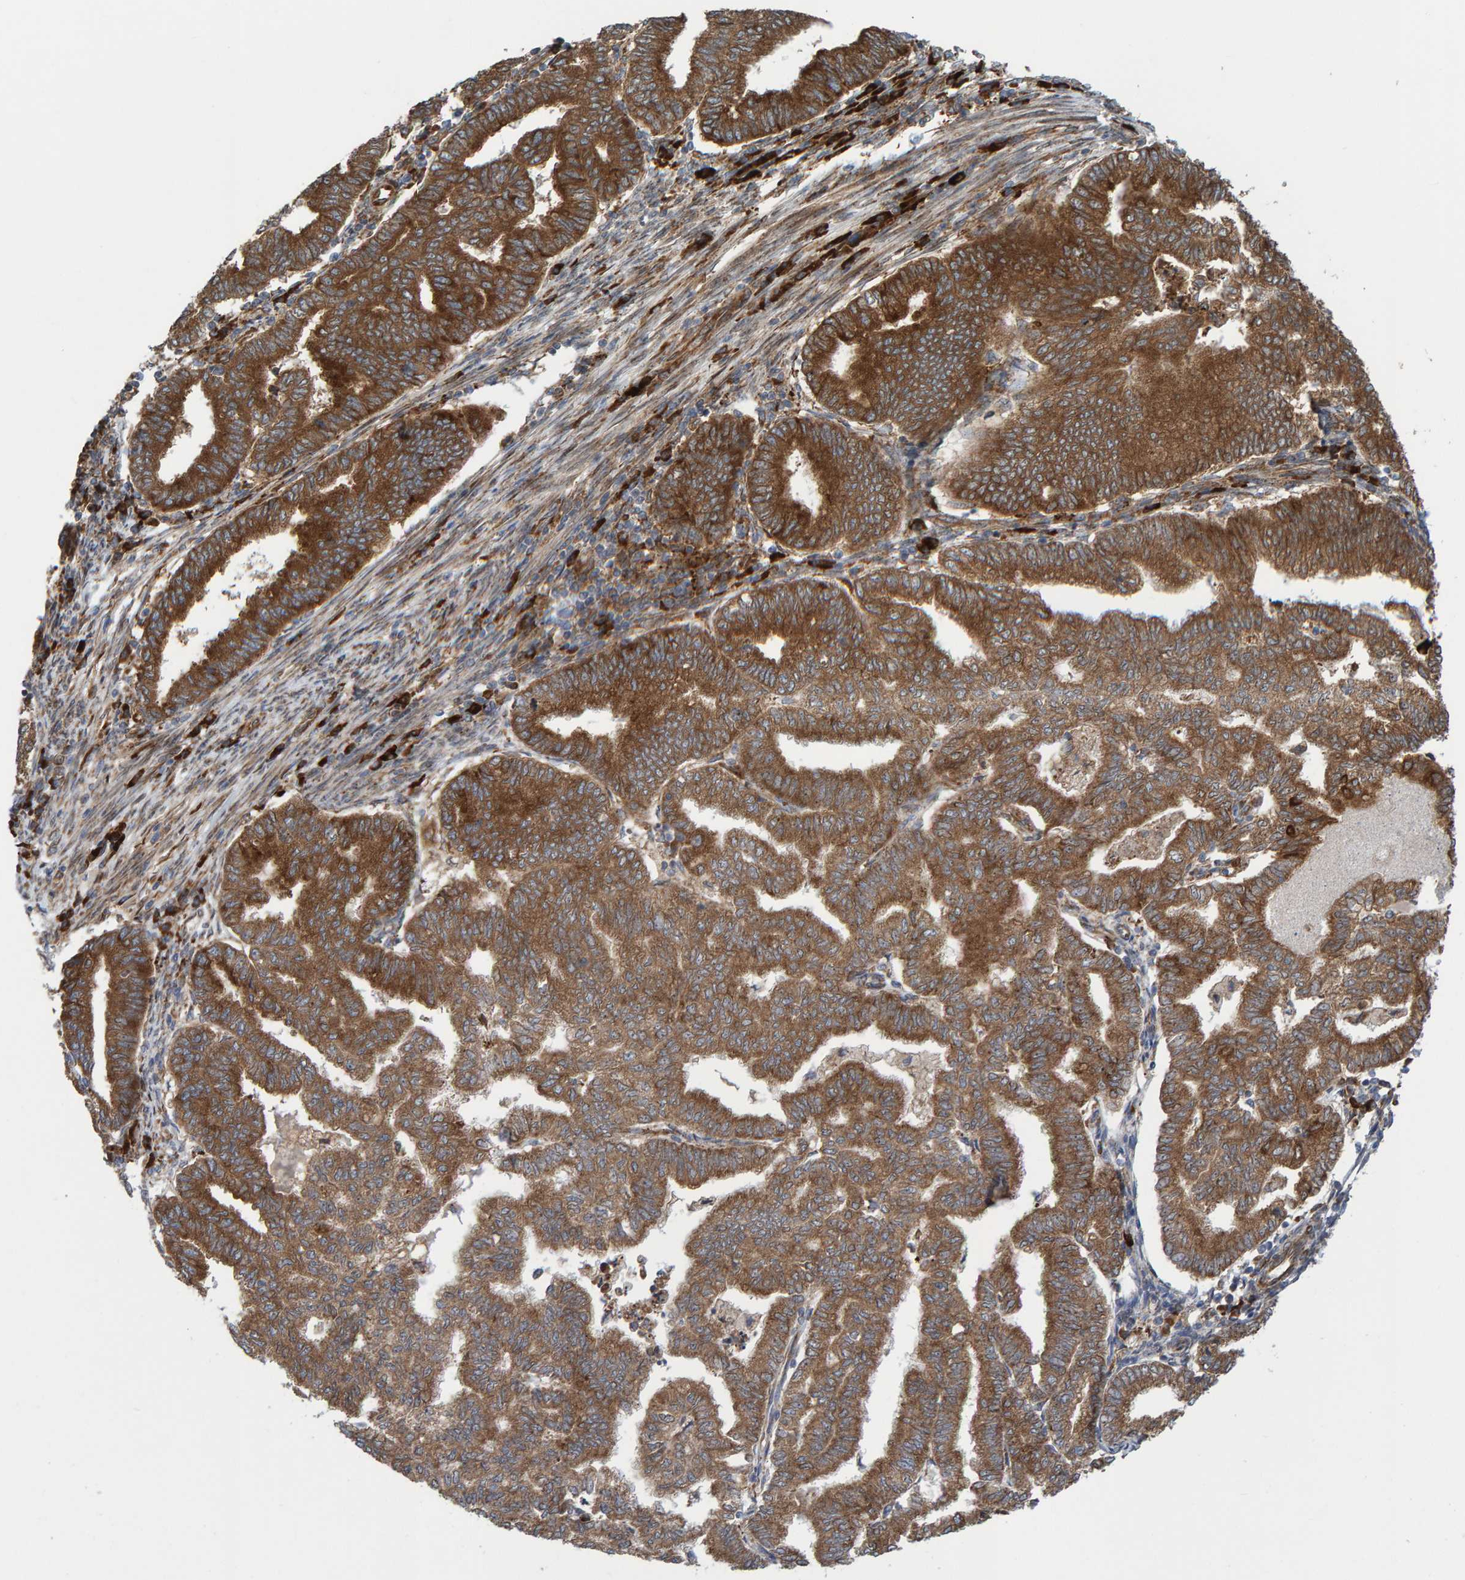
{"staining": {"intensity": "moderate", "quantity": ">75%", "location": "cytoplasmic/membranous"}, "tissue": "endometrial cancer", "cell_type": "Tumor cells", "image_type": "cancer", "snomed": [{"axis": "morphology", "description": "Polyp, NOS"}, {"axis": "morphology", "description": "Adenocarcinoma, NOS"}, {"axis": "morphology", "description": "Adenoma, NOS"}, {"axis": "topography", "description": "Endometrium"}], "caption": "This is an image of IHC staining of adenocarcinoma (endometrial), which shows moderate positivity in the cytoplasmic/membranous of tumor cells.", "gene": "KIAA0753", "patient": {"sex": "female", "age": 79}}